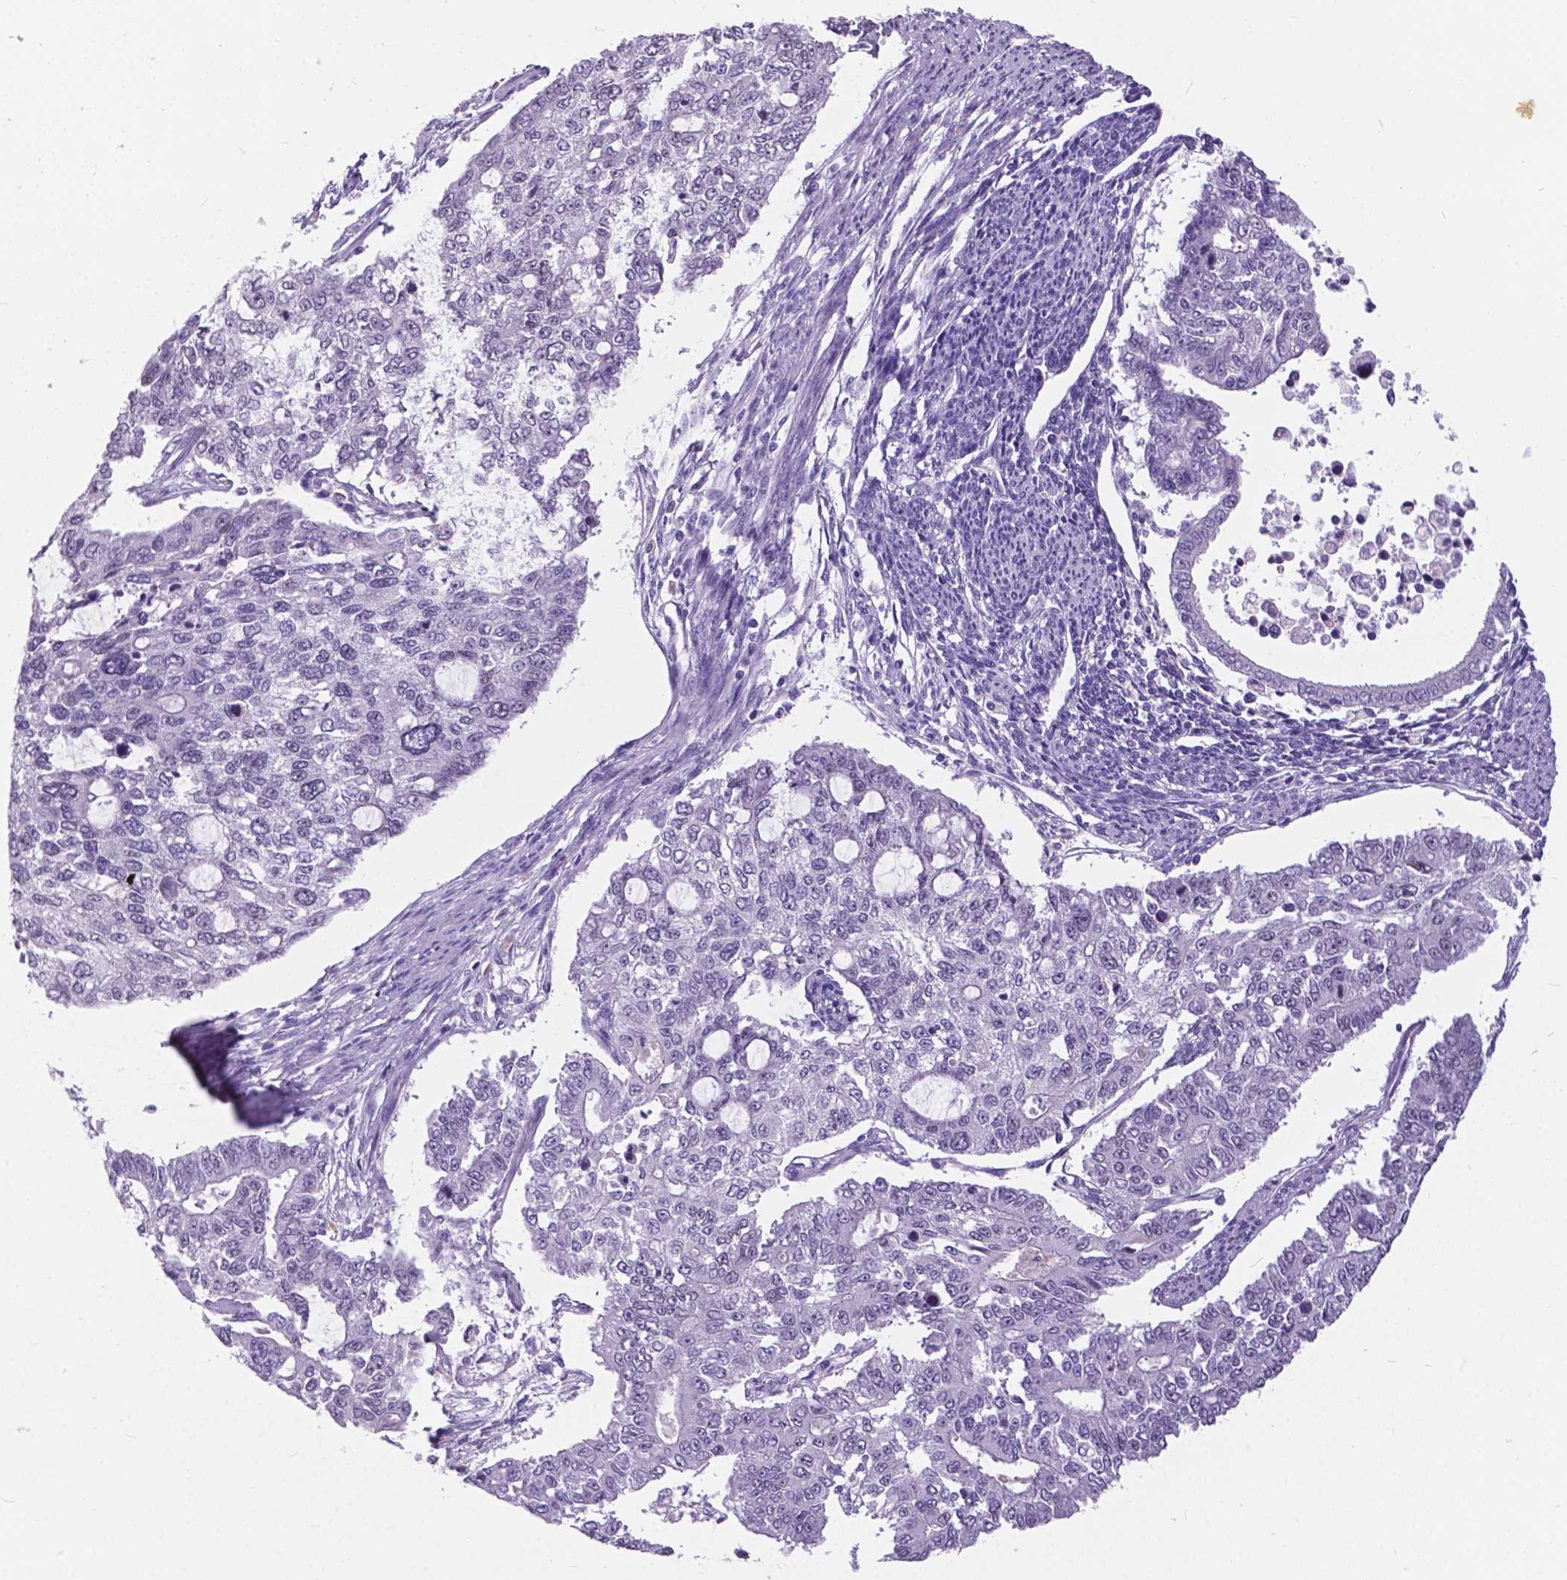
{"staining": {"intensity": "negative", "quantity": "none", "location": "none"}, "tissue": "endometrial cancer", "cell_type": "Tumor cells", "image_type": "cancer", "snomed": [{"axis": "morphology", "description": "Adenocarcinoma, NOS"}, {"axis": "topography", "description": "Uterus"}], "caption": "An immunohistochemistry micrograph of endometrial adenocarcinoma is shown. There is no staining in tumor cells of endometrial adenocarcinoma.", "gene": "BSND", "patient": {"sex": "female", "age": 59}}